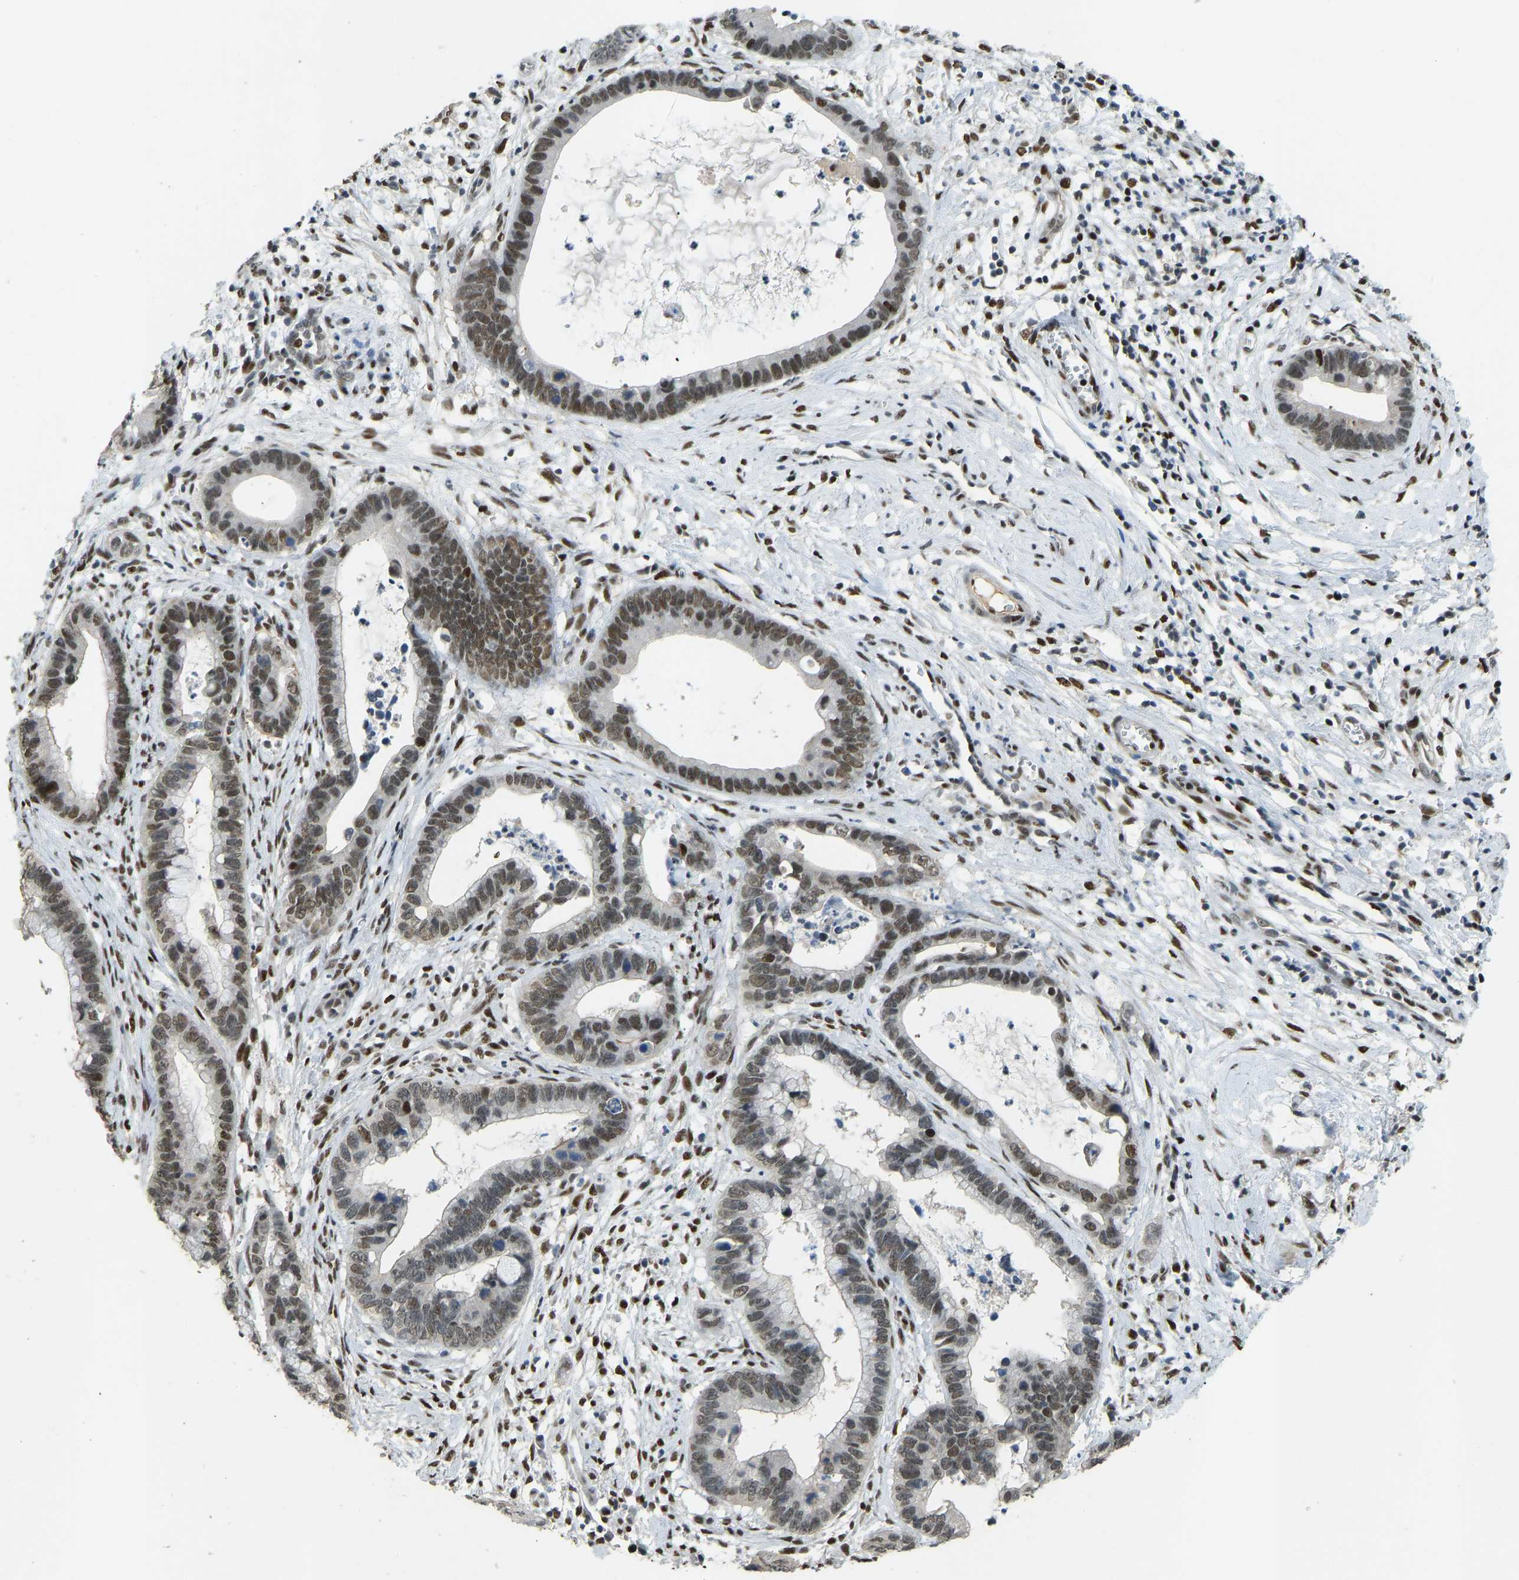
{"staining": {"intensity": "weak", "quantity": ">75%", "location": "nuclear"}, "tissue": "cervical cancer", "cell_type": "Tumor cells", "image_type": "cancer", "snomed": [{"axis": "morphology", "description": "Adenocarcinoma, NOS"}, {"axis": "topography", "description": "Cervix"}], "caption": "Human cervical adenocarcinoma stained with a protein marker displays weak staining in tumor cells.", "gene": "FOXK1", "patient": {"sex": "female", "age": 44}}